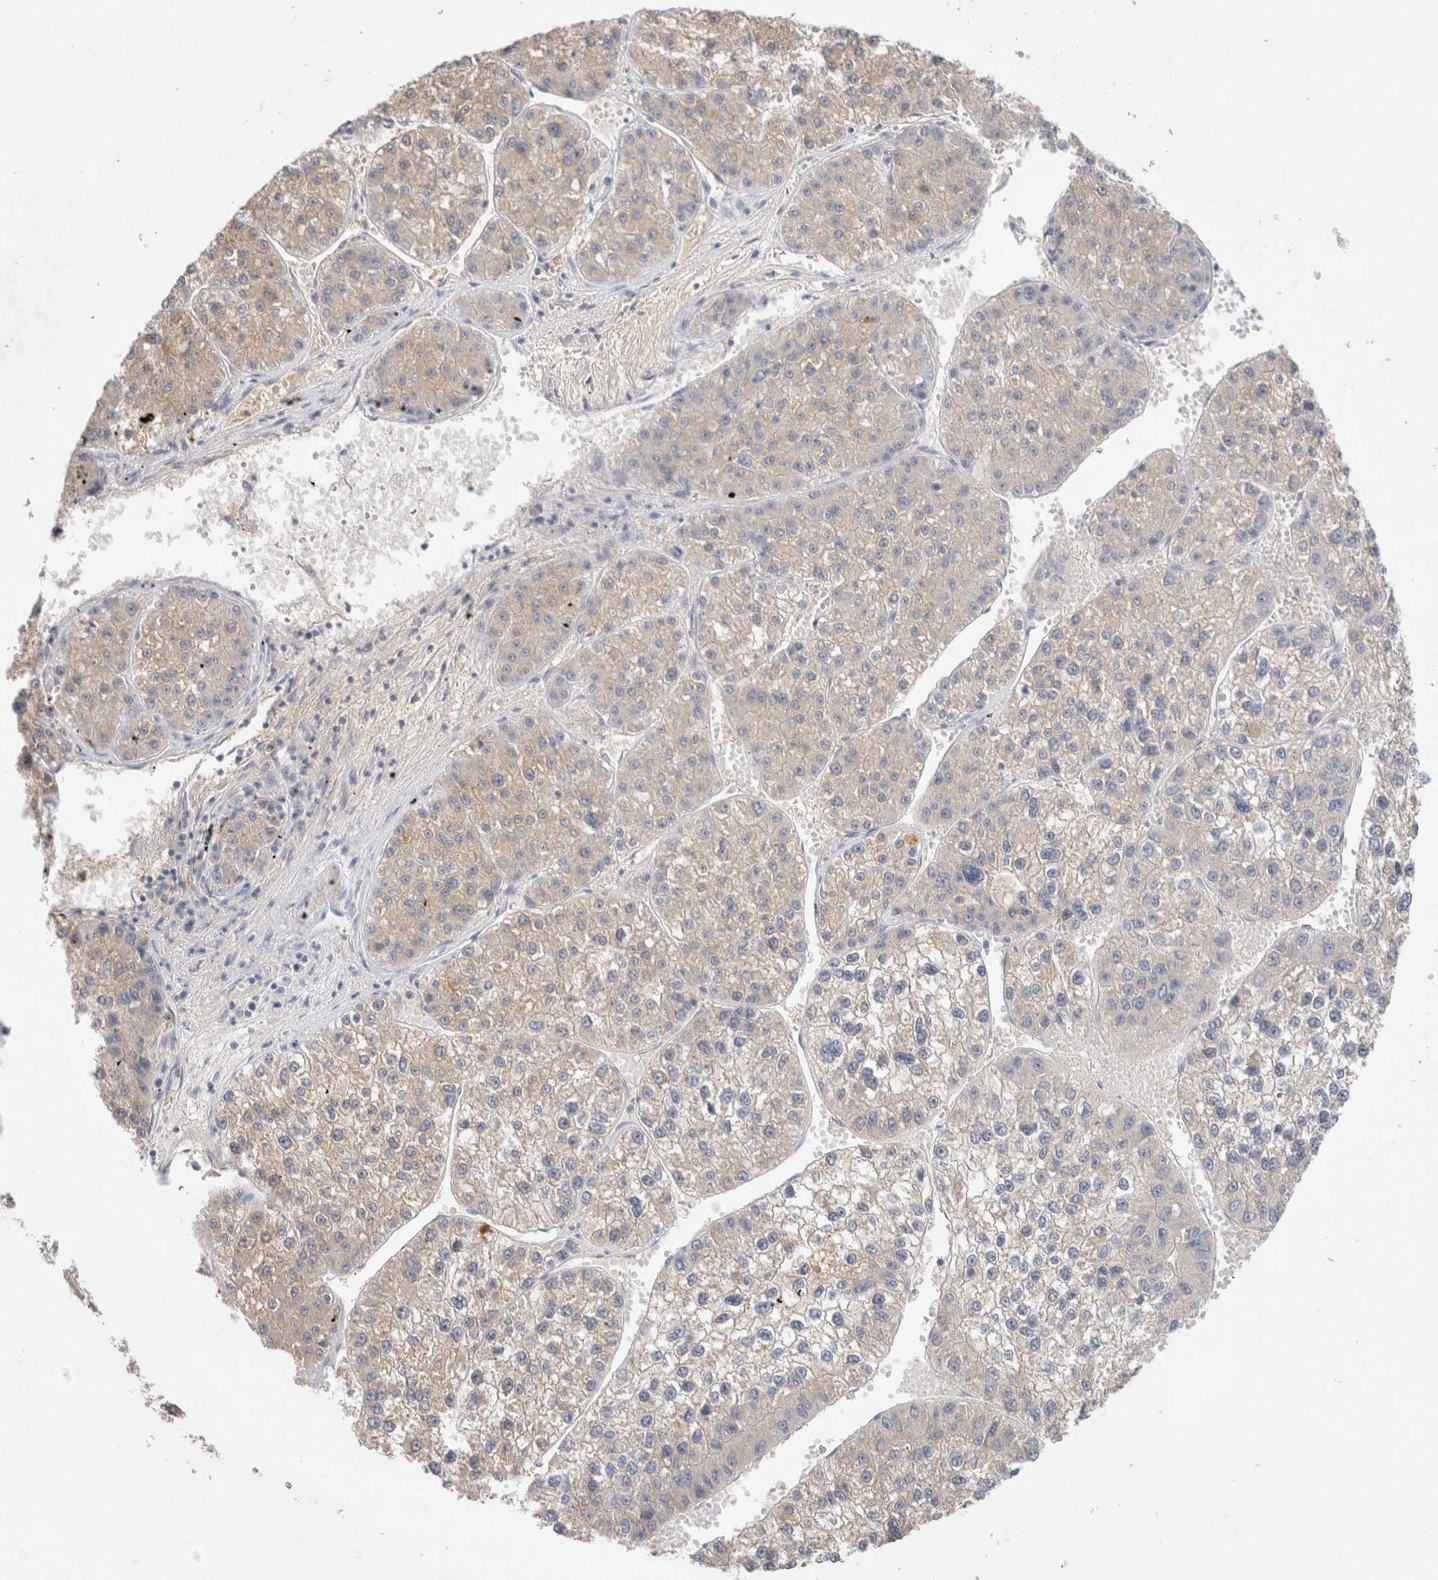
{"staining": {"intensity": "weak", "quantity": "25%-75%", "location": "cytoplasmic/membranous"}, "tissue": "liver cancer", "cell_type": "Tumor cells", "image_type": "cancer", "snomed": [{"axis": "morphology", "description": "Carcinoma, Hepatocellular, NOS"}, {"axis": "topography", "description": "Liver"}], "caption": "Immunohistochemistry (IHC) photomicrograph of neoplastic tissue: human liver hepatocellular carcinoma stained using IHC demonstrates low levels of weak protein expression localized specifically in the cytoplasmic/membranous of tumor cells, appearing as a cytoplasmic/membranous brown color.", "gene": "GAS1", "patient": {"sex": "female", "age": 73}}